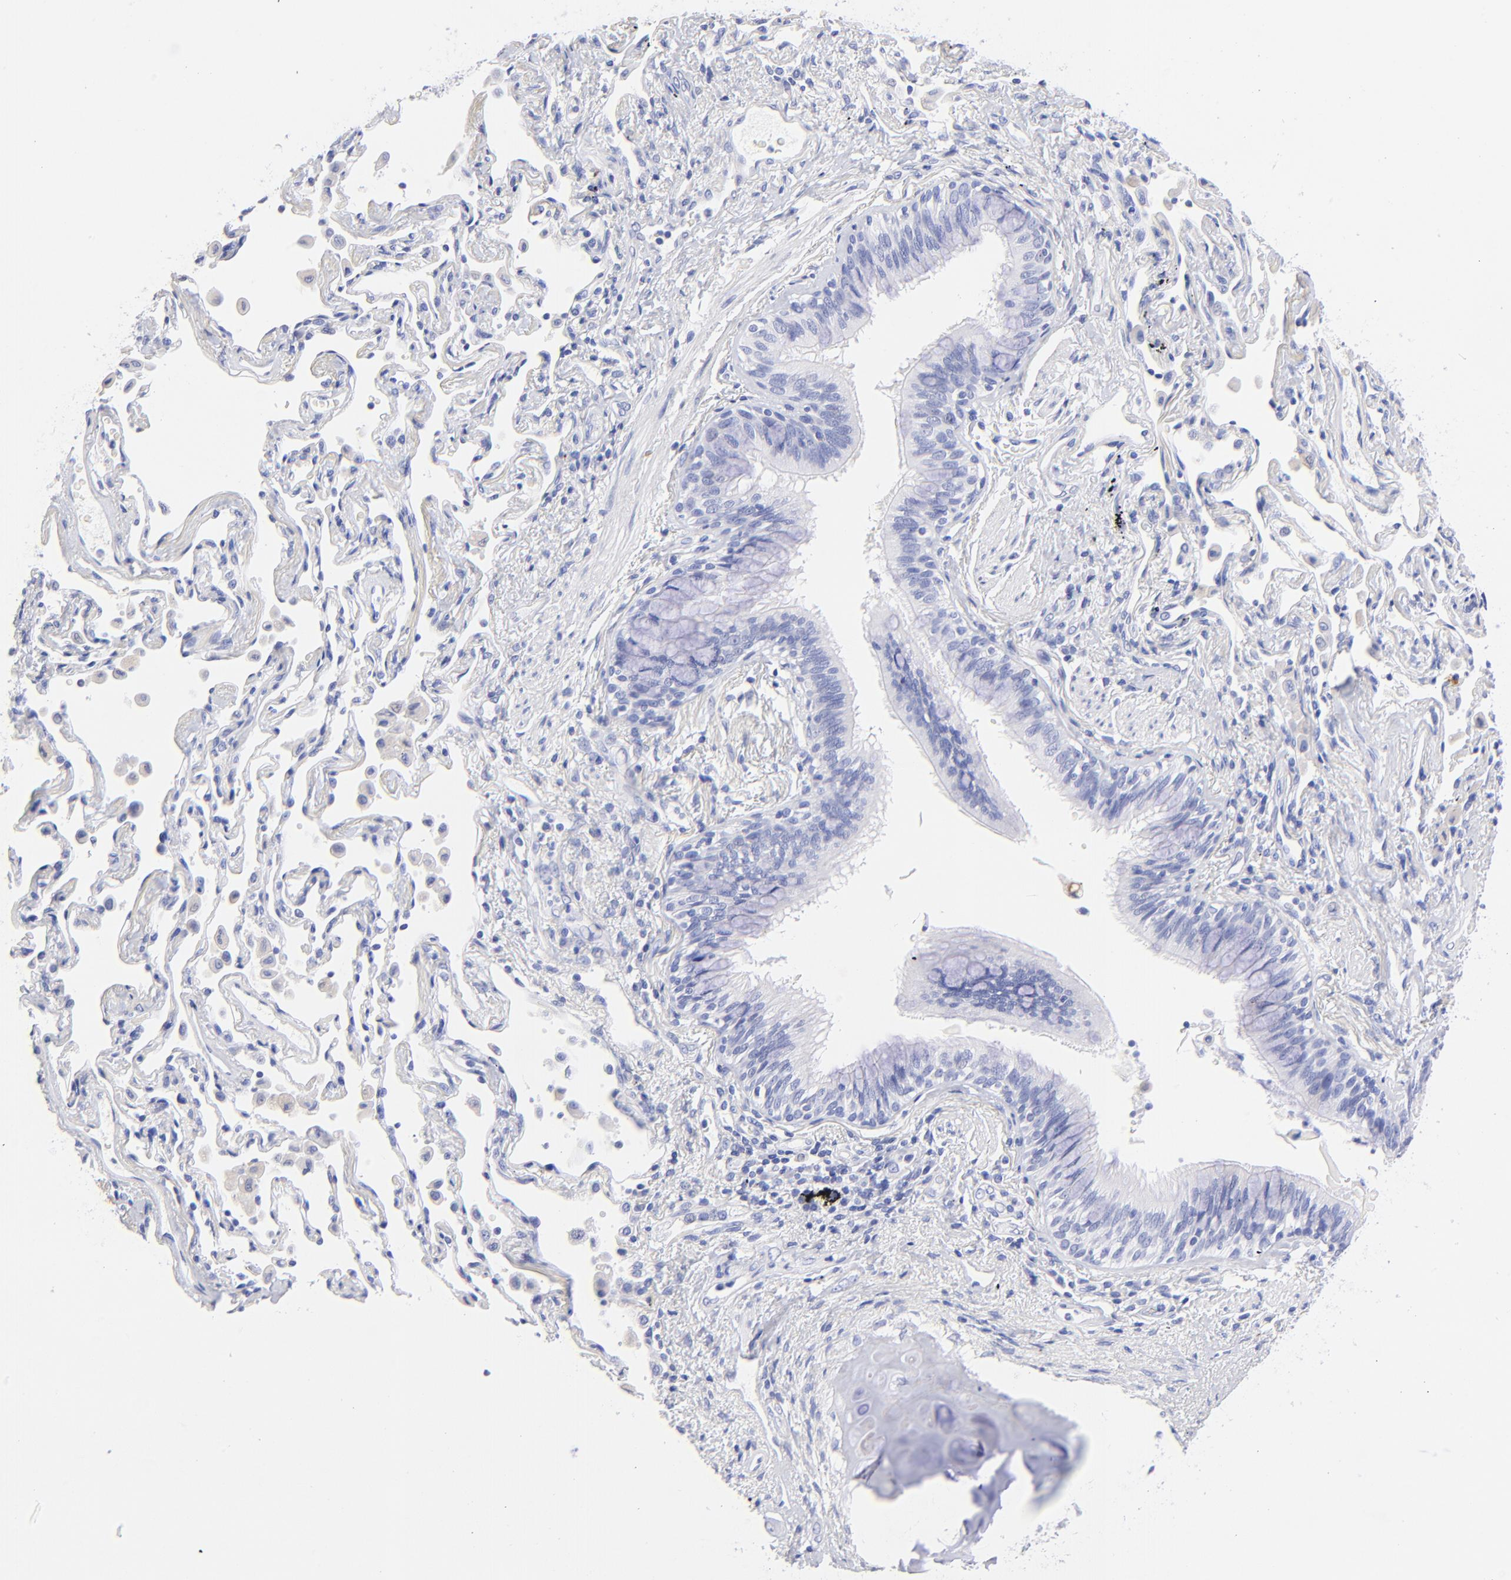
{"staining": {"intensity": "negative", "quantity": "none", "location": "none"}, "tissue": "lung cancer", "cell_type": "Tumor cells", "image_type": "cancer", "snomed": [{"axis": "morphology", "description": "Squamous cell carcinoma, NOS"}, {"axis": "topography", "description": "Lung"}], "caption": "Immunohistochemistry (IHC) histopathology image of squamous cell carcinoma (lung) stained for a protein (brown), which demonstrates no staining in tumor cells.", "gene": "HORMAD2", "patient": {"sex": "female", "age": 67}}